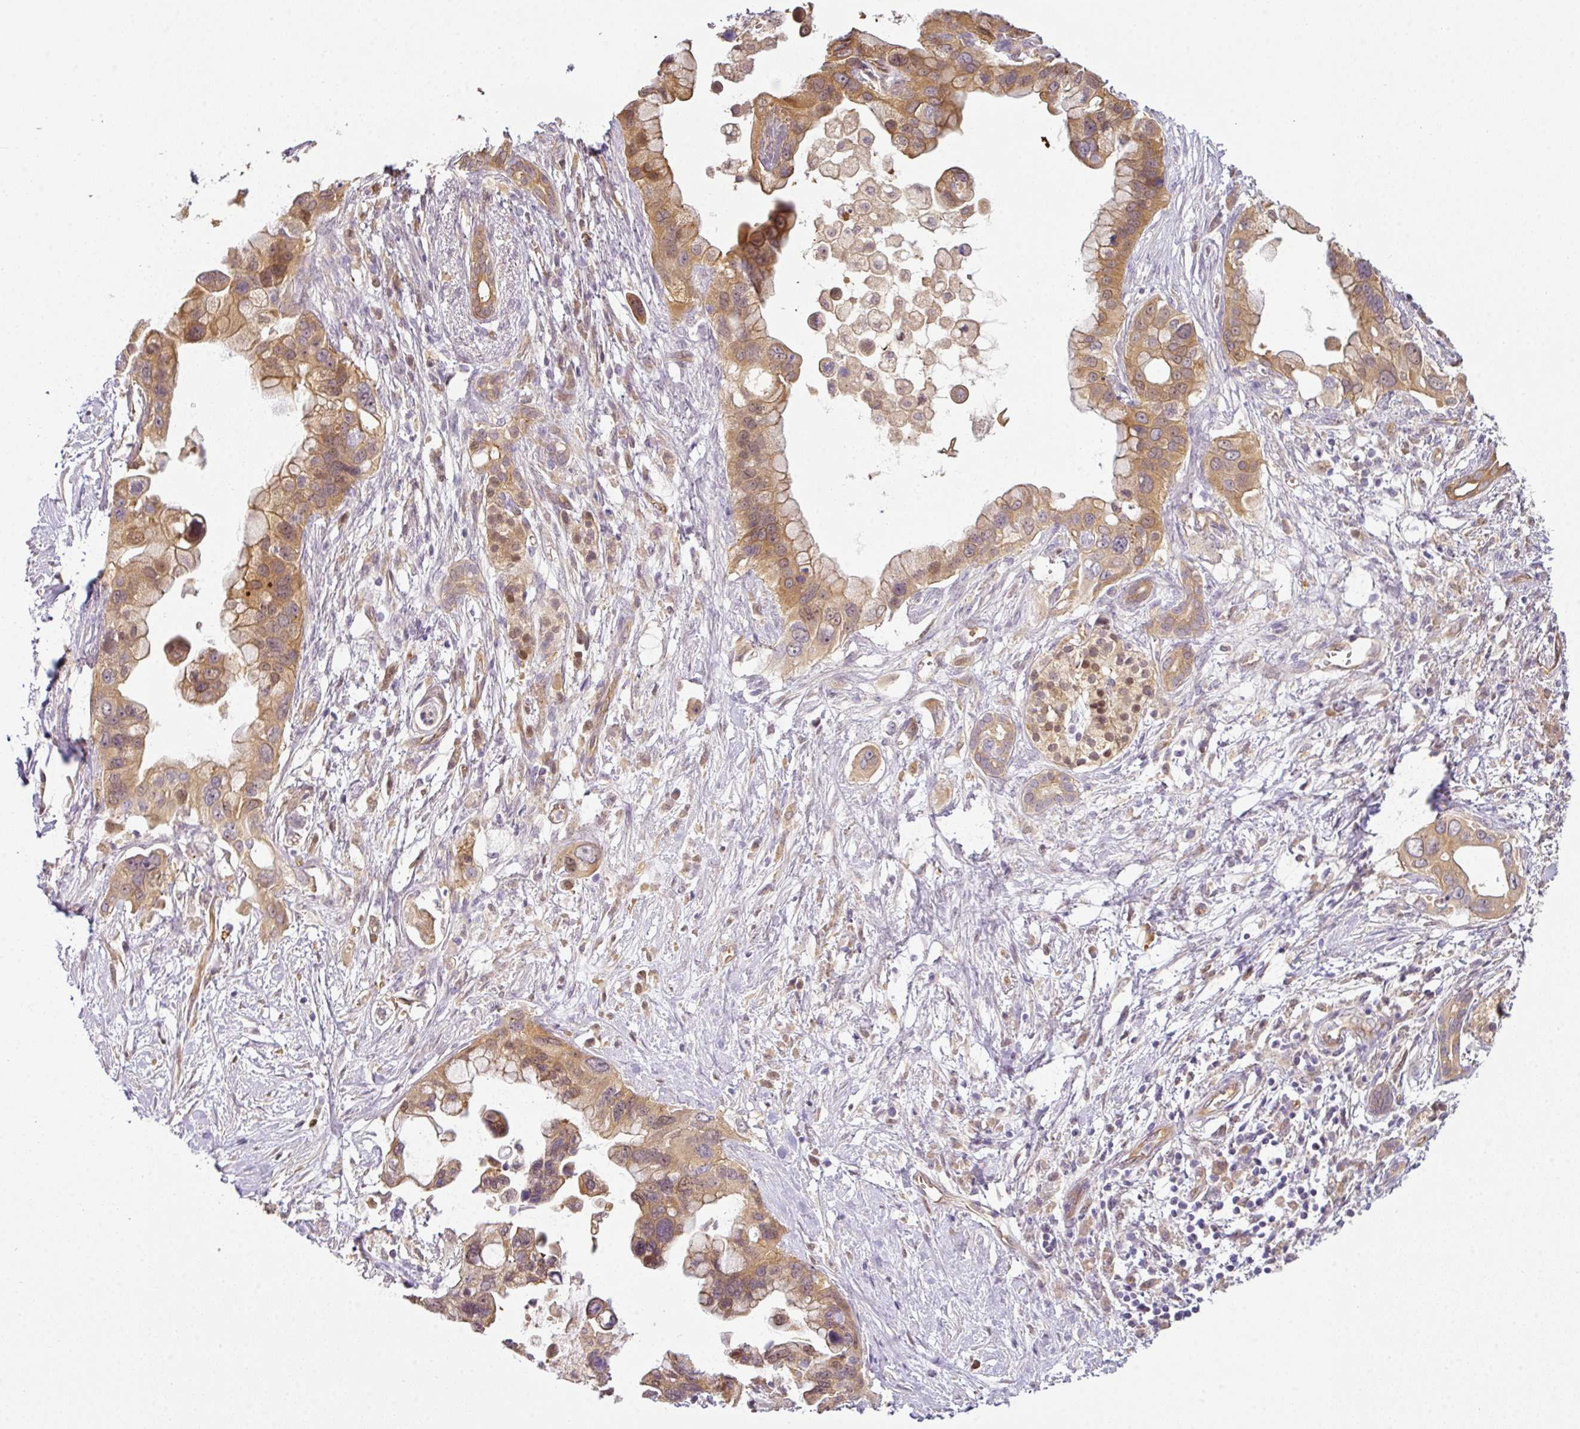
{"staining": {"intensity": "moderate", "quantity": ">75%", "location": "cytoplasmic/membranous"}, "tissue": "pancreatic cancer", "cell_type": "Tumor cells", "image_type": "cancer", "snomed": [{"axis": "morphology", "description": "Adenocarcinoma, NOS"}, {"axis": "topography", "description": "Pancreas"}], "caption": "Protein positivity by immunohistochemistry (IHC) shows moderate cytoplasmic/membranous positivity in about >75% of tumor cells in pancreatic cancer (adenocarcinoma).", "gene": "ANKRD18A", "patient": {"sex": "female", "age": 83}}